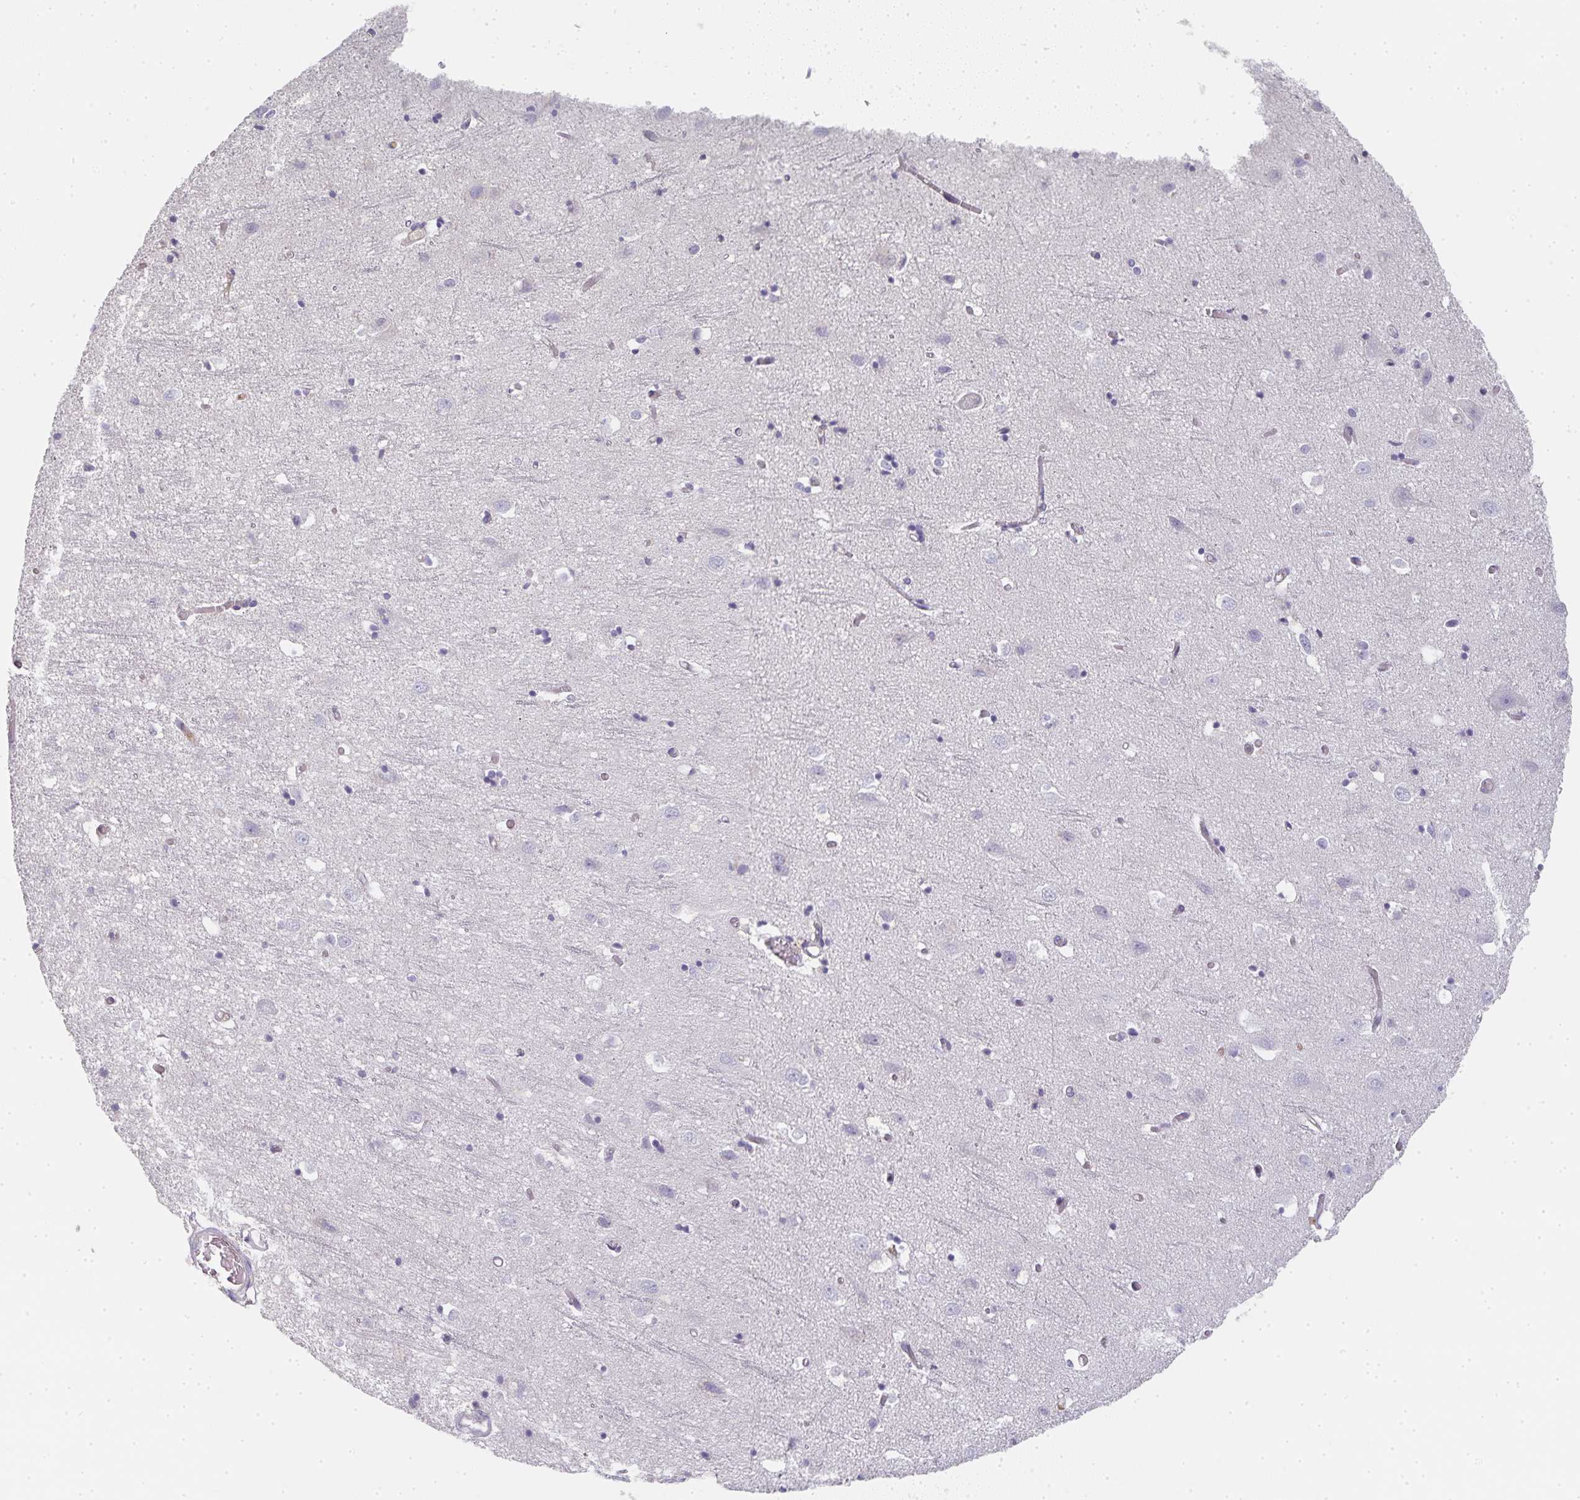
{"staining": {"intensity": "negative", "quantity": "none", "location": "none"}, "tissue": "cerebral cortex", "cell_type": "Endothelial cells", "image_type": "normal", "snomed": [{"axis": "morphology", "description": "Normal tissue, NOS"}, {"axis": "topography", "description": "Cerebral cortex"}], "caption": "IHC image of normal cerebral cortex stained for a protein (brown), which shows no positivity in endothelial cells. Nuclei are stained in blue.", "gene": "GATA3", "patient": {"sex": "male", "age": 70}}